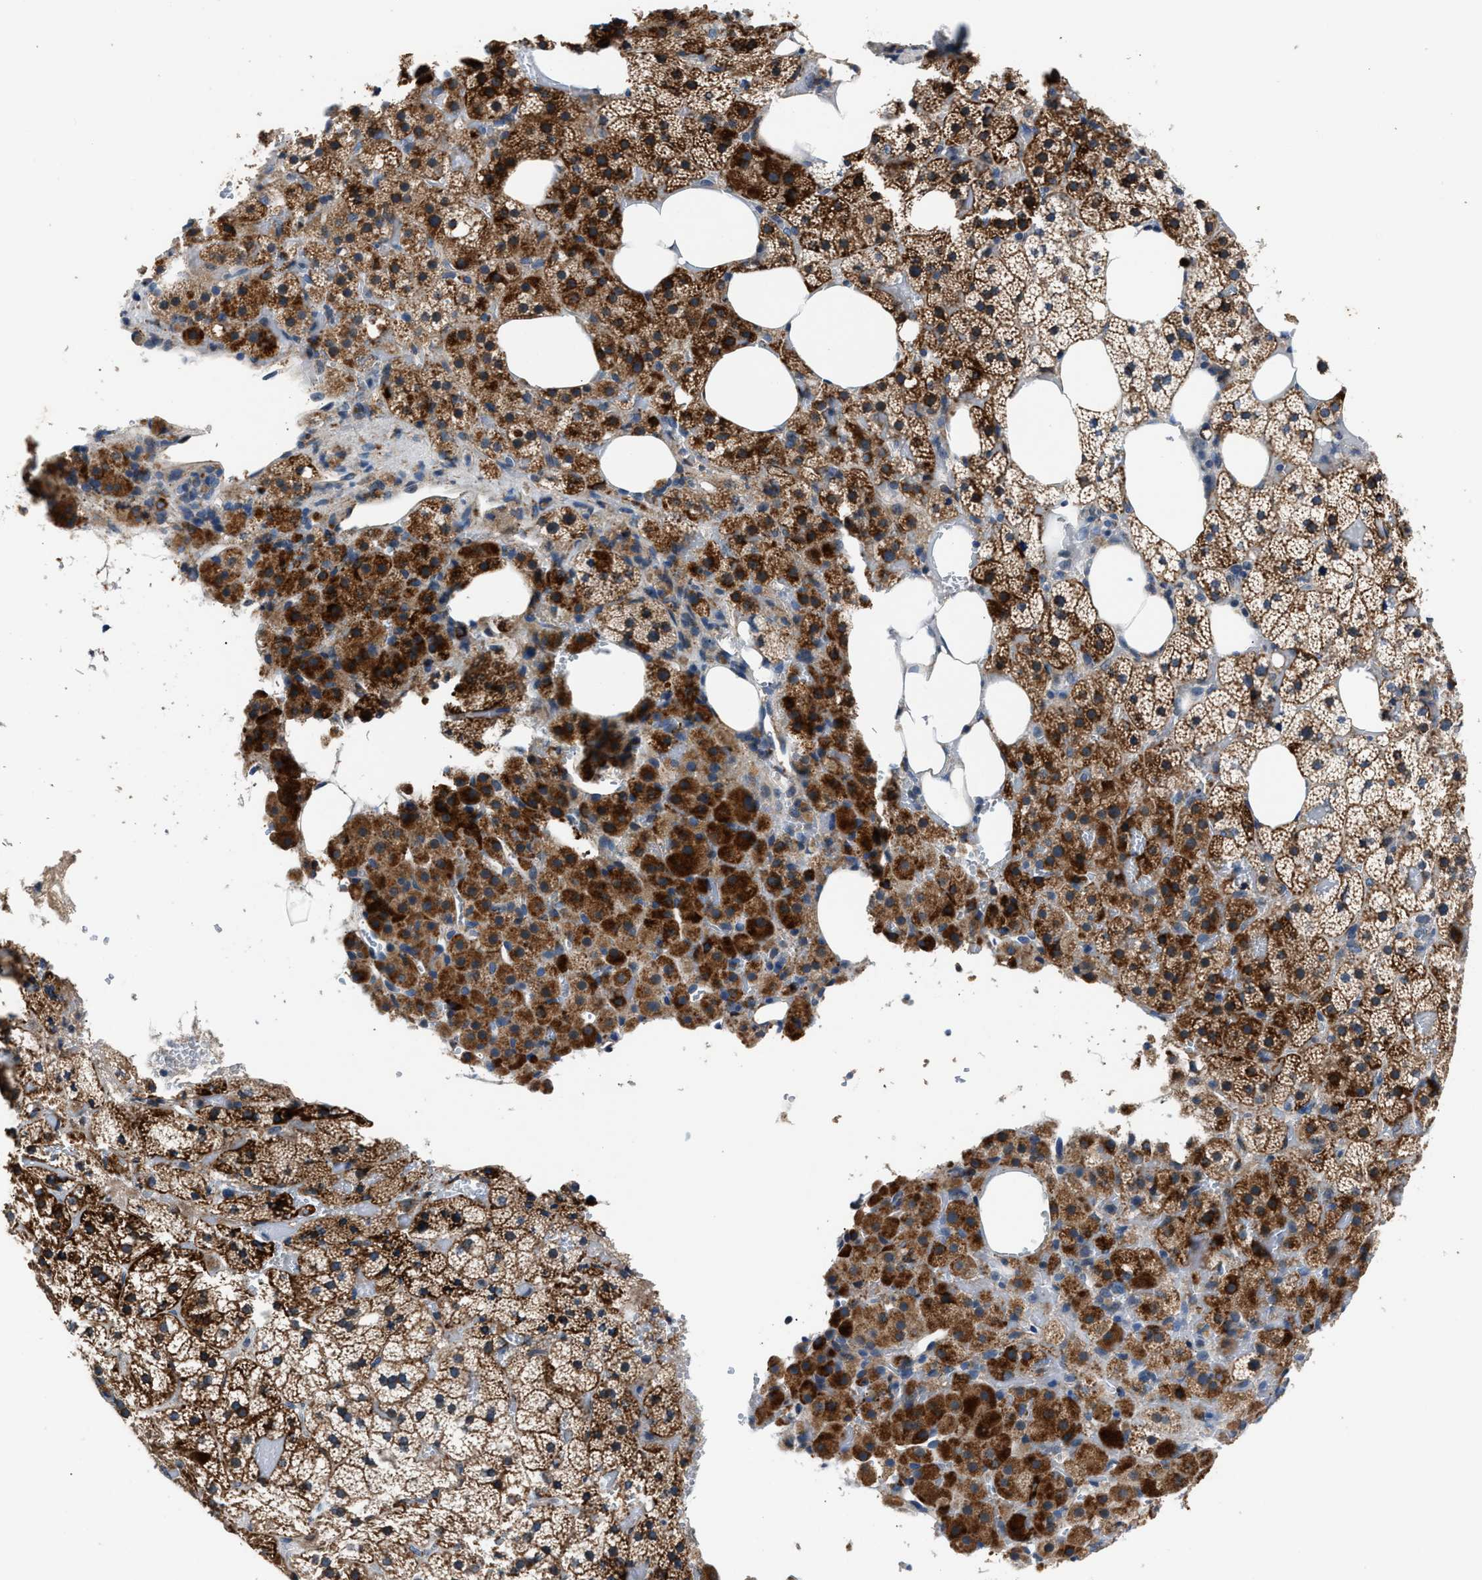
{"staining": {"intensity": "strong", "quantity": ">75%", "location": "cytoplasmic/membranous"}, "tissue": "adrenal gland", "cell_type": "Glandular cells", "image_type": "normal", "snomed": [{"axis": "morphology", "description": "Normal tissue, NOS"}, {"axis": "topography", "description": "Adrenal gland"}], "caption": "Protein staining of unremarkable adrenal gland shows strong cytoplasmic/membranous positivity in approximately >75% of glandular cells.", "gene": "DNAJC24", "patient": {"sex": "female", "age": 59}}